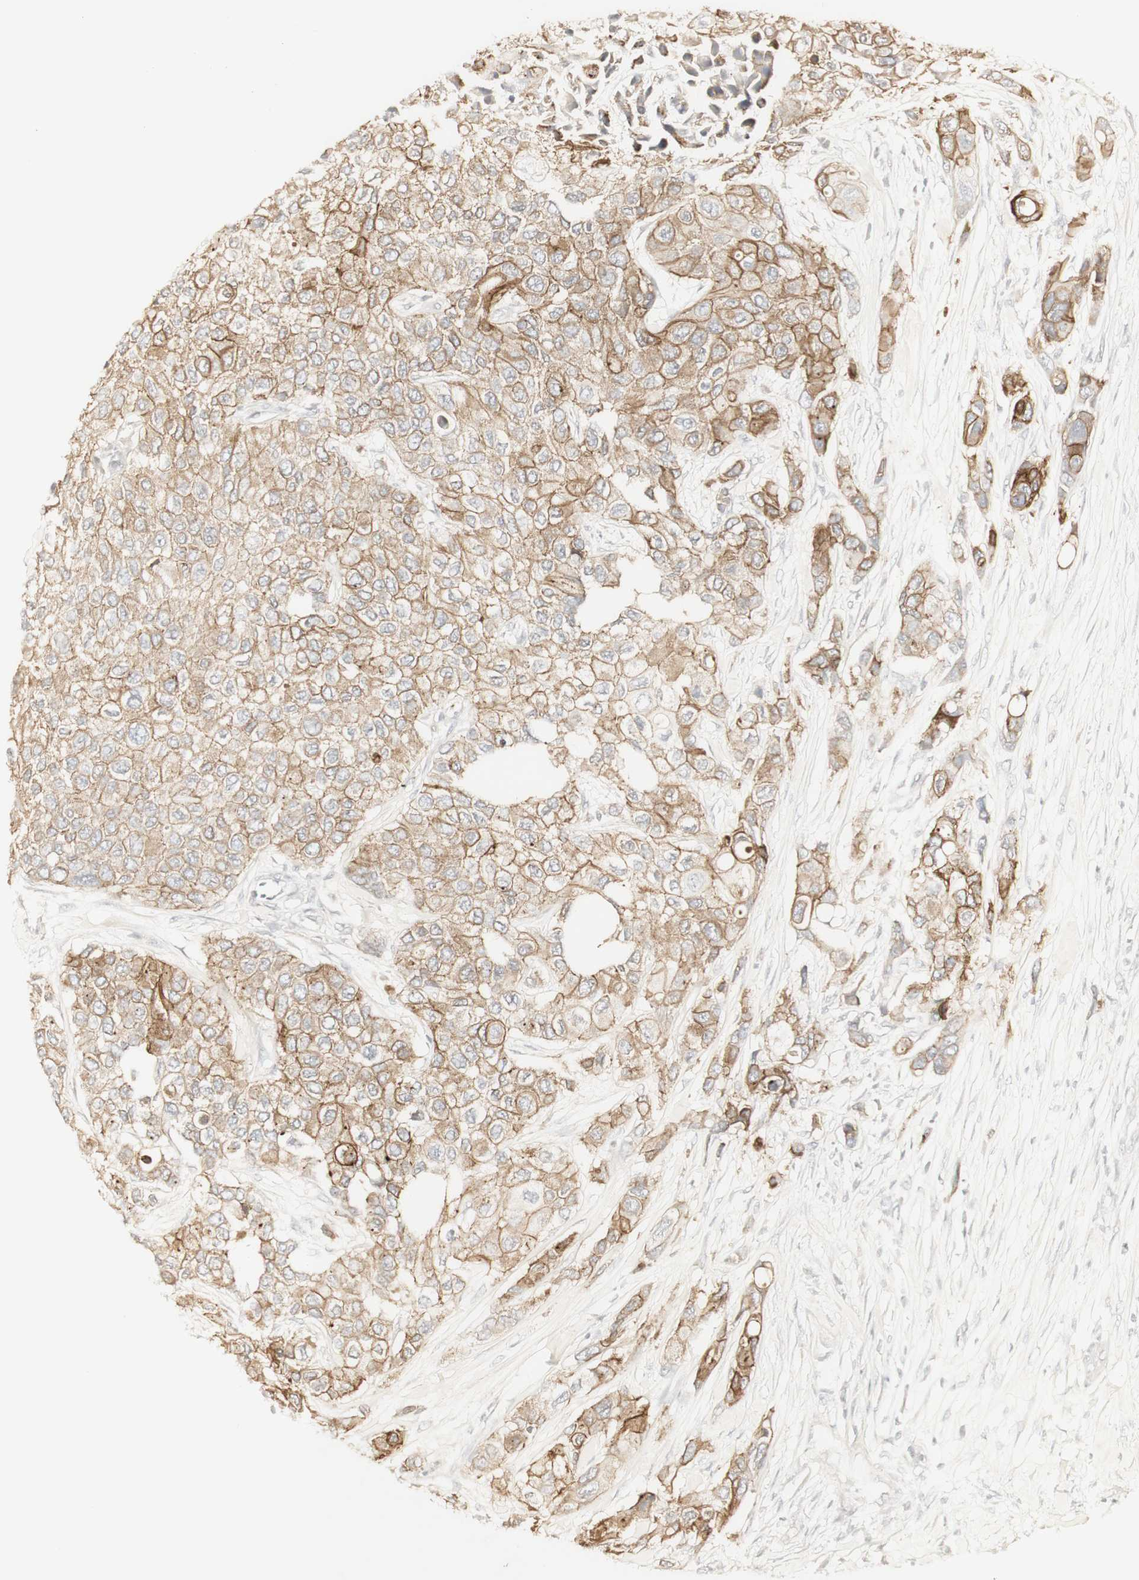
{"staining": {"intensity": "moderate", "quantity": ">75%", "location": "cytoplasmic/membranous"}, "tissue": "urothelial cancer", "cell_type": "Tumor cells", "image_type": "cancer", "snomed": [{"axis": "morphology", "description": "Urothelial carcinoma, High grade"}, {"axis": "topography", "description": "Urinary bladder"}], "caption": "High-grade urothelial carcinoma stained with IHC demonstrates moderate cytoplasmic/membranous positivity in about >75% of tumor cells.", "gene": "DSC2", "patient": {"sex": "female", "age": 56}}